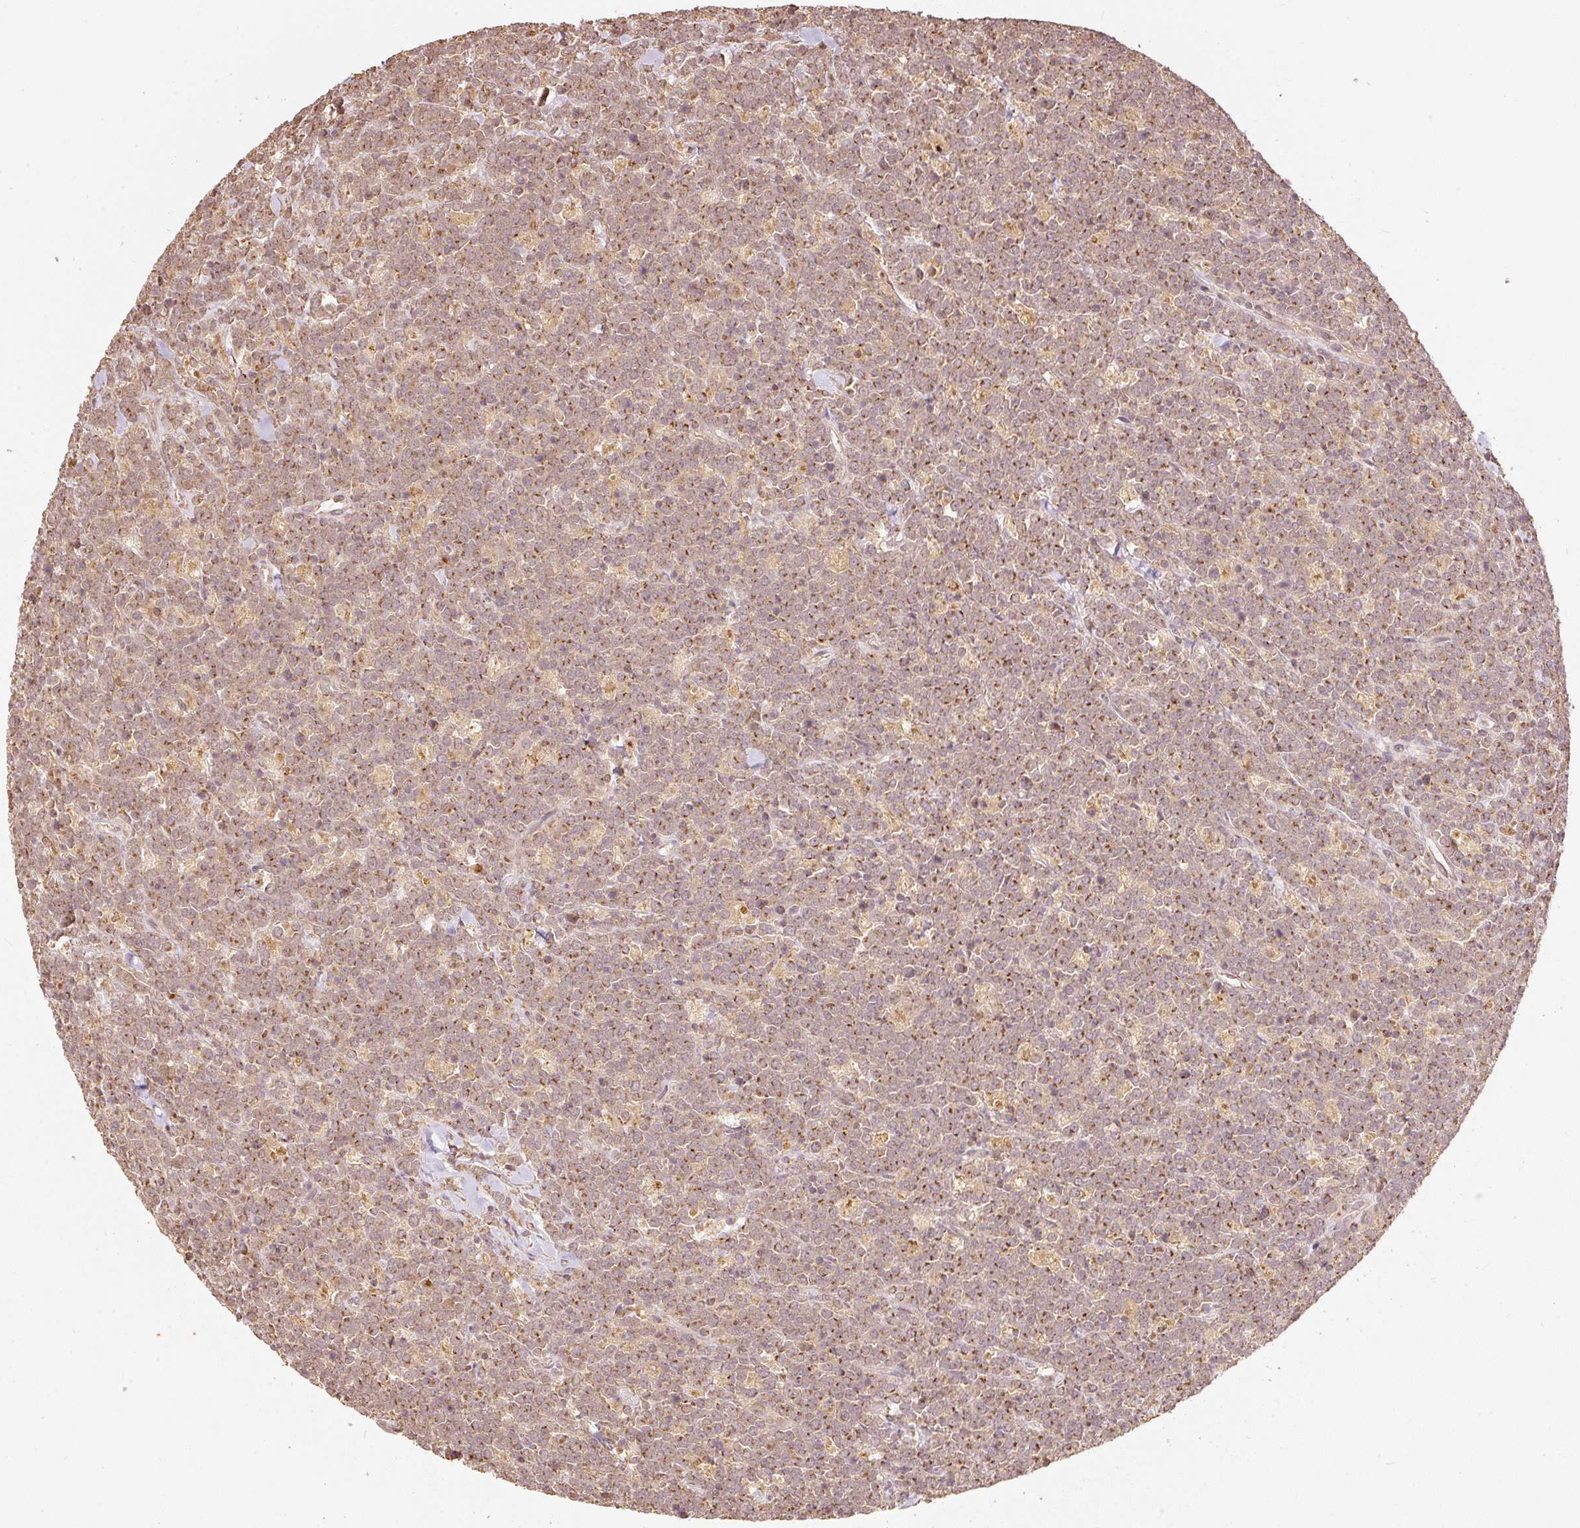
{"staining": {"intensity": "moderate", "quantity": ">75%", "location": "cytoplasmic/membranous"}, "tissue": "lymphoma", "cell_type": "Tumor cells", "image_type": "cancer", "snomed": [{"axis": "morphology", "description": "Malignant lymphoma, non-Hodgkin's type, High grade"}, {"axis": "topography", "description": "Small intestine"}], "caption": "An image of lymphoma stained for a protein exhibits moderate cytoplasmic/membranous brown staining in tumor cells.", "gene": "FUT8", "patient": {"sex": "male", "age": 8}}